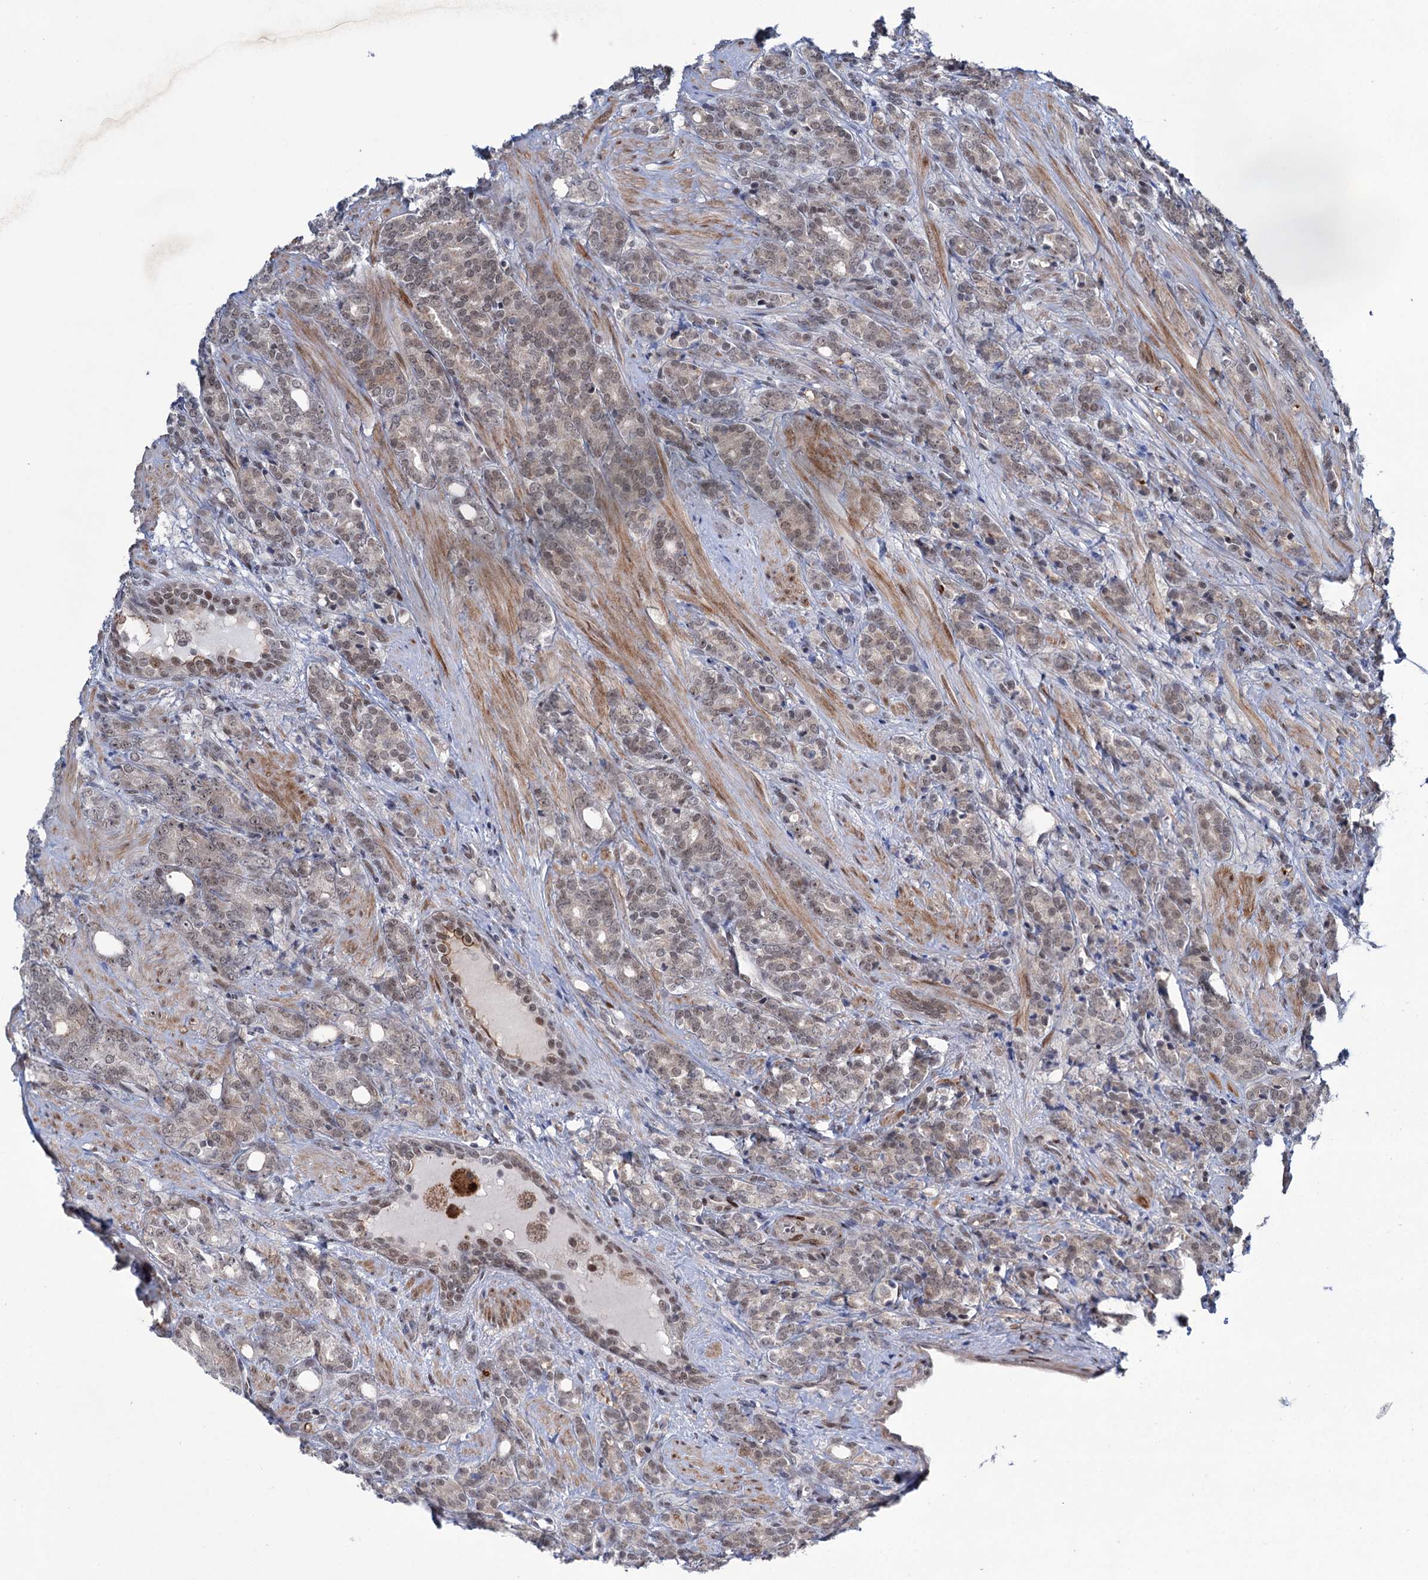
{"staining": {"intensity": "moderate", "quantity": "25%-75%", "location": "cytoplasmic/membranous,nuclear"}, "tissue": "prostate cancer", "cell_type": "Tumor cells", "image_type": "cancer", "snomed": [{"axis": "morphology", "description": "Adenocarcinoma, High grade"}, {"axis": "topography", "description": "Prostate"}], "caption": "The photomicrograph displays a brown stain indicating the presence of a protein in the cytoplasmic/membranous and nuclear of tumor cells in adenocarcinoma (high-grade) (prostate).", "gene": "FAM53A", "patient": {"sex": "male", "age": 62}}